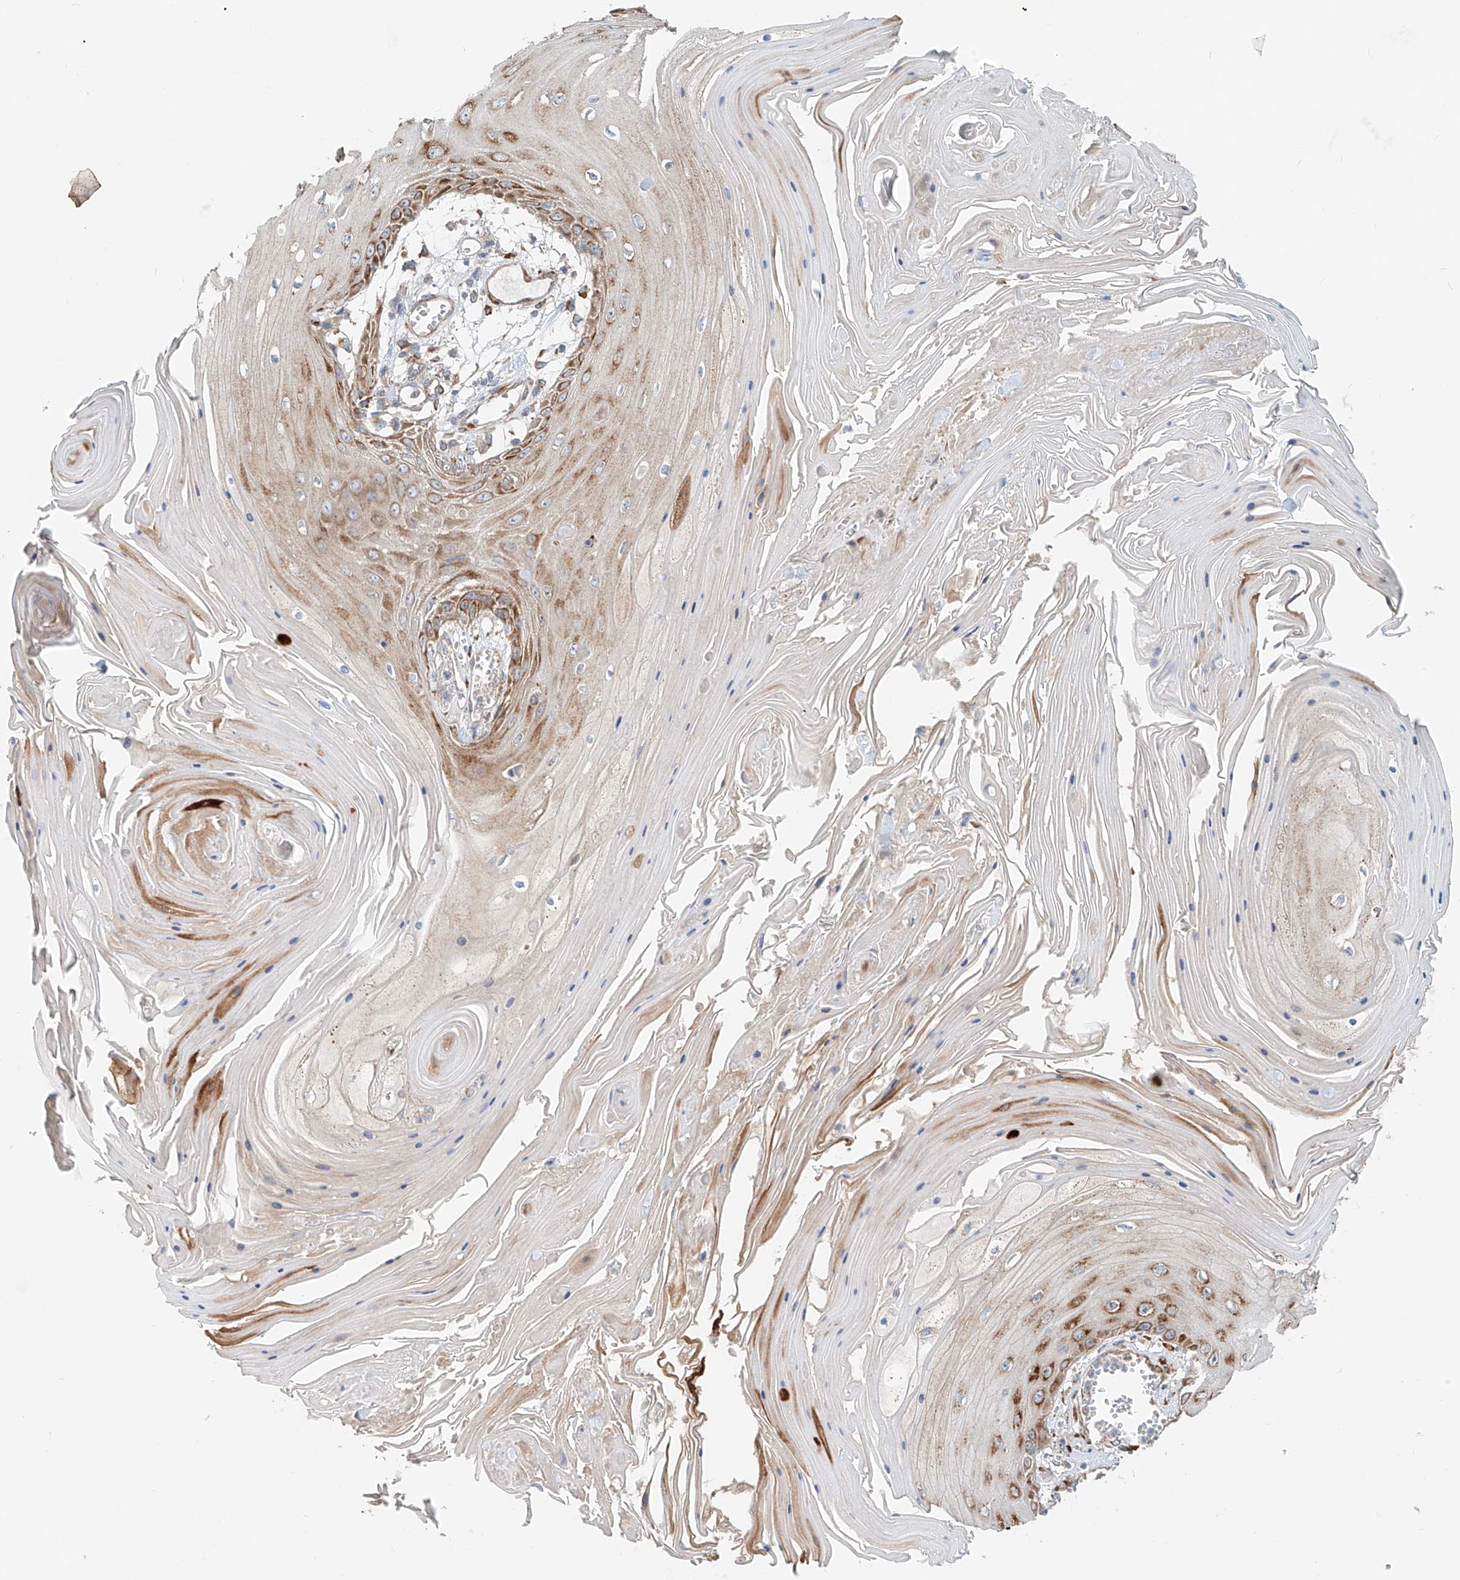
{"staining": {"intensity": "moderate", "quantity": "<25%", "location": "cytoplasmic/membranous"}, "tissue": "skin cancer", "cell_type": "Tumor cells", "image_type": "cancer", "snomed": [{"axis": "morphology", "description": "Squamous cell carcinoma, NOS"}, {"axis": "topography", "description": "Skin"}], "caption": "The histopathology image exhibits immunohistochemical staining of skin squamous cell carcinoma. There is moderate cytoplasmic/membranous staining is seen in about <25% of tumor cells.", "gene": "SNAP29", "patient": {"sex": "male", "age": 74}}